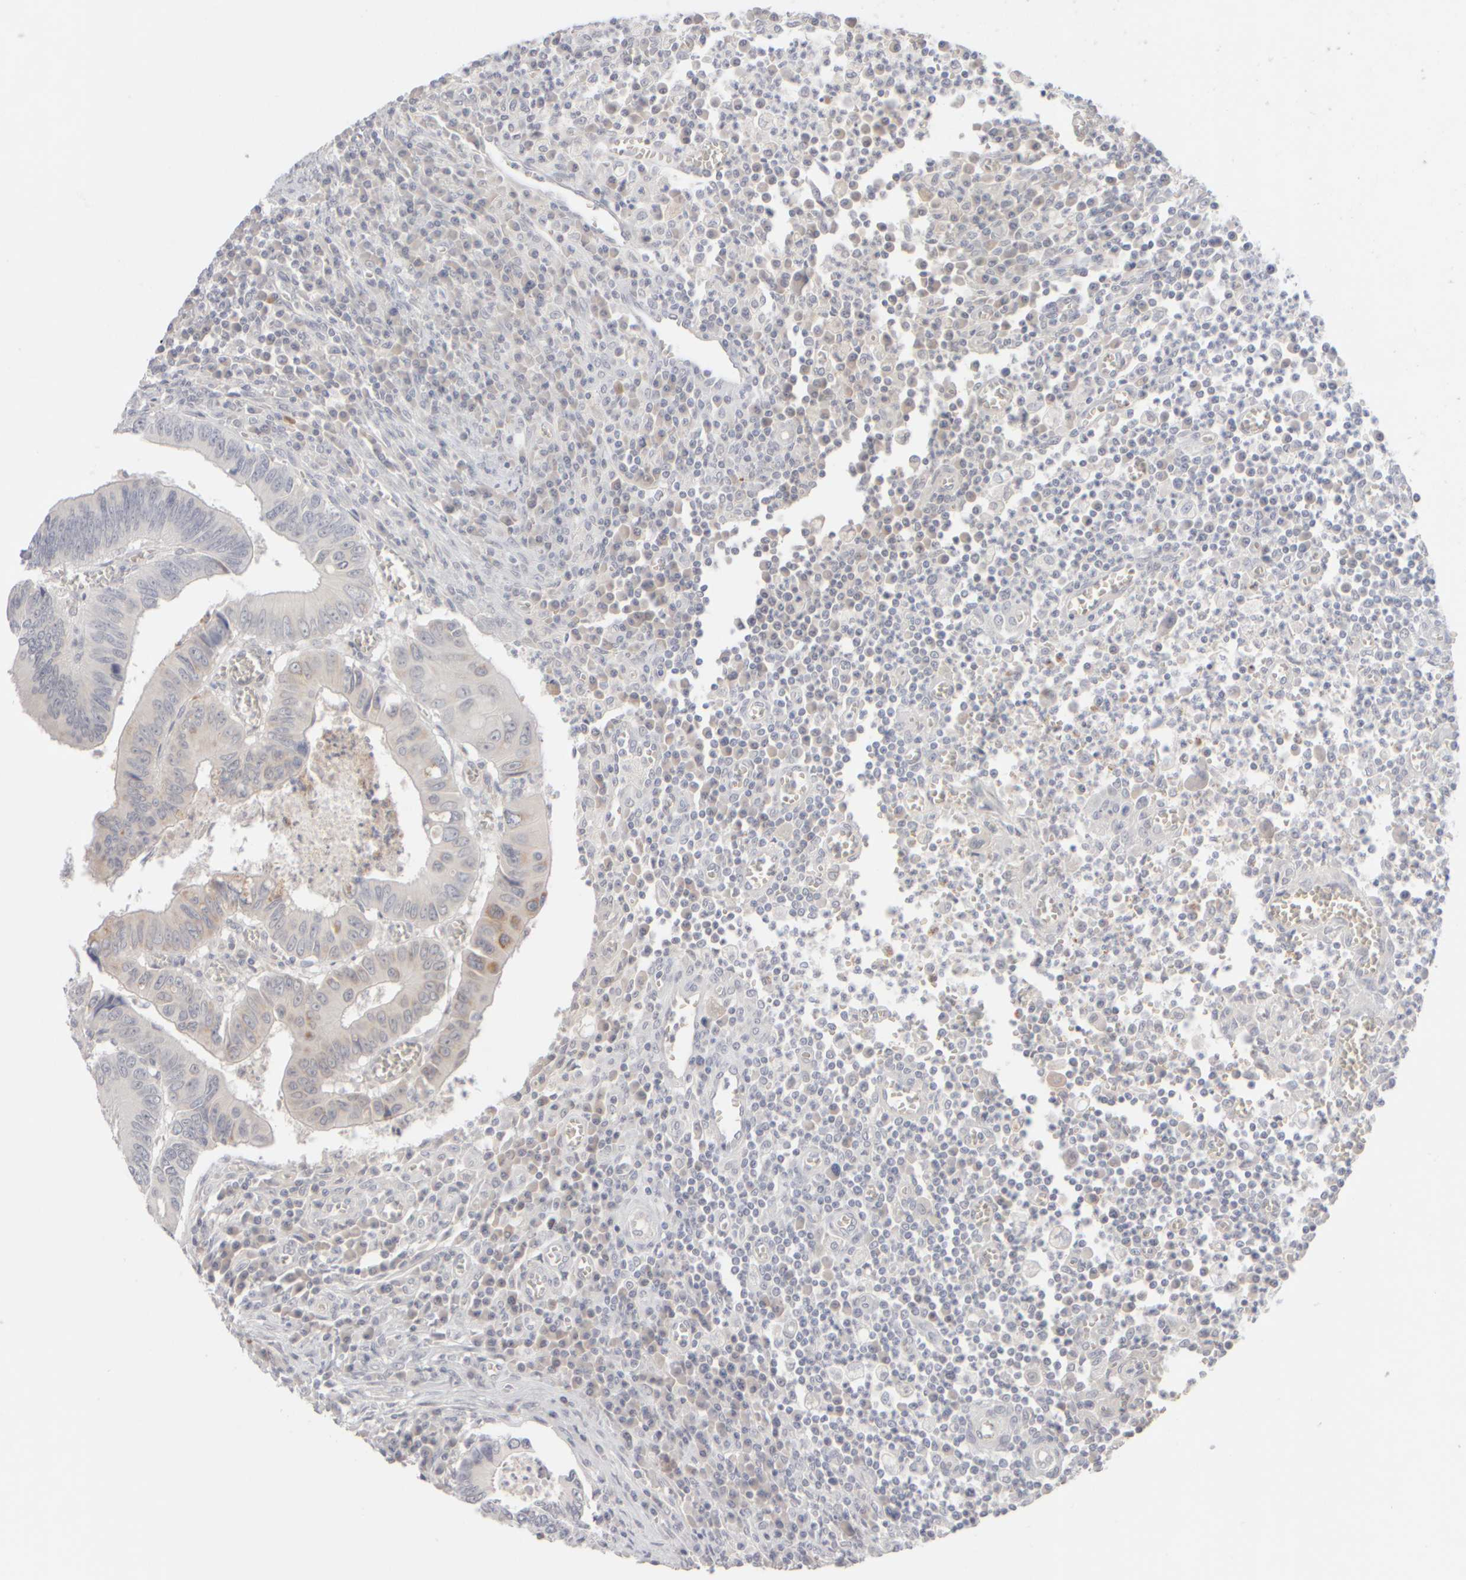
{"staining": {"intensity": "weak", "quantity": "<25%", "location": "cytoplasmic/membranous"}, "tissue": "colorectal cancer", "cell_type": "Tumor cells", "image_type": "cancer", "snomed": [{"axis": "morphology", "description": "Inflammation, NOS"}, {"axis": "morphology", "description": "Adenocarcinoma, NOS"}, {"axis": "topography", "description": "Colon"}], "caption": "This image is of adenocarcinoma (colorectal) stained with immunohistochemistry (IHC) to label a protein in brown with the nuclei are counter-stained blue. There is no expression in tumor cells.", "gene": "ZNF112", "patient": {"sex": "male", "age": 72}}